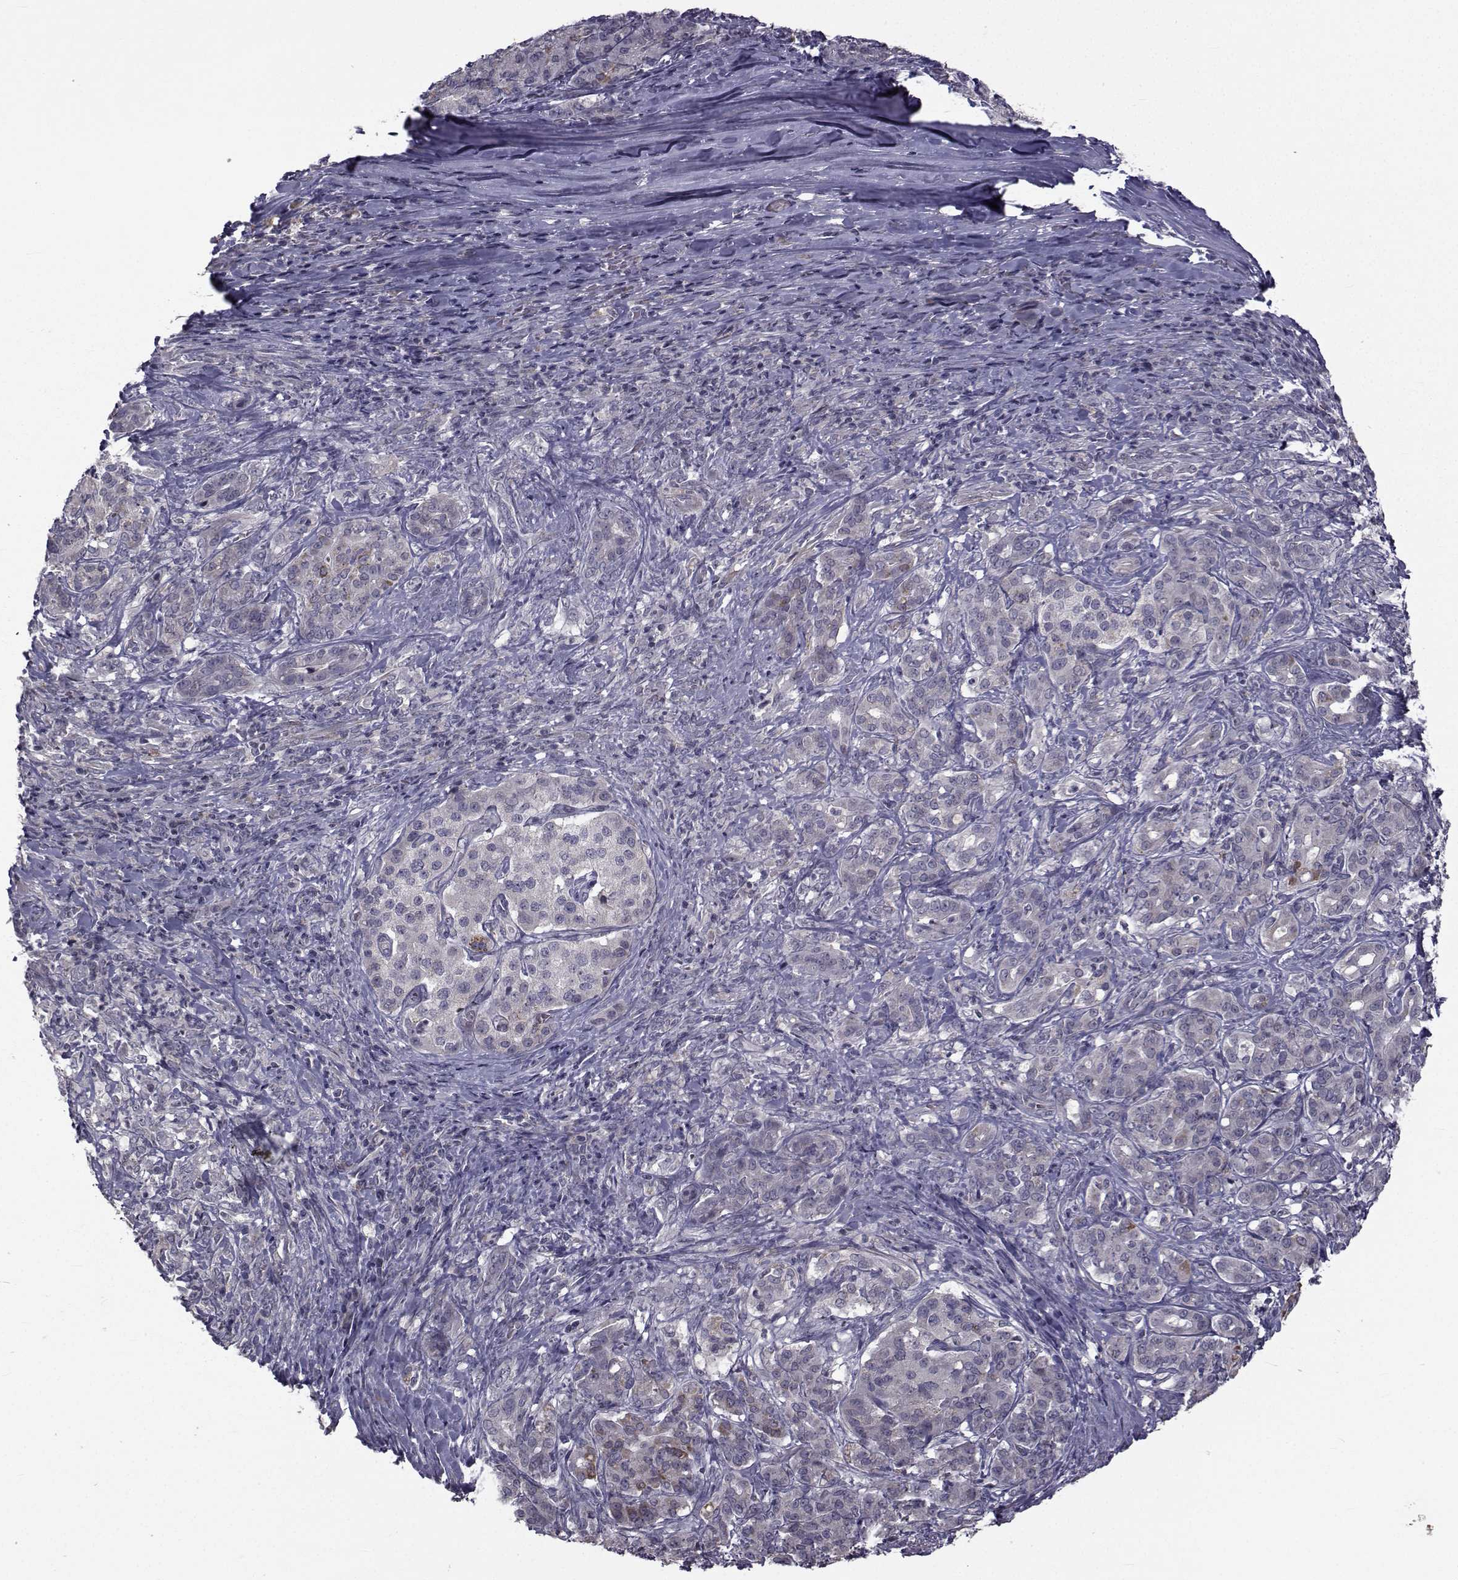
{"staining": {"intensity": "negative", "quantity": "none", "location": "none"}, "tissue": "pancreatic cancer", "cell_type": "Tumor cells", "image_type": "cancer", "snomed": [{"axis": "morphology", "description": "Normal tissue, NOS"}, {"axis": "morphology", "description": "Inflammation, NOS"}, {"axis": "morphology", "description": "Adenocarcinoma, NOS"}, {"axis": "topography", "description": "Pancreas"}], "caption": "IHC histopathology image of neoplastic tissue: human pancreatic adenocarcinoma stained with DAB reveals no significant protein positivity in tumor cells.", "gene": "FDXR", "patient": {"sex": "male", "age": 57}}